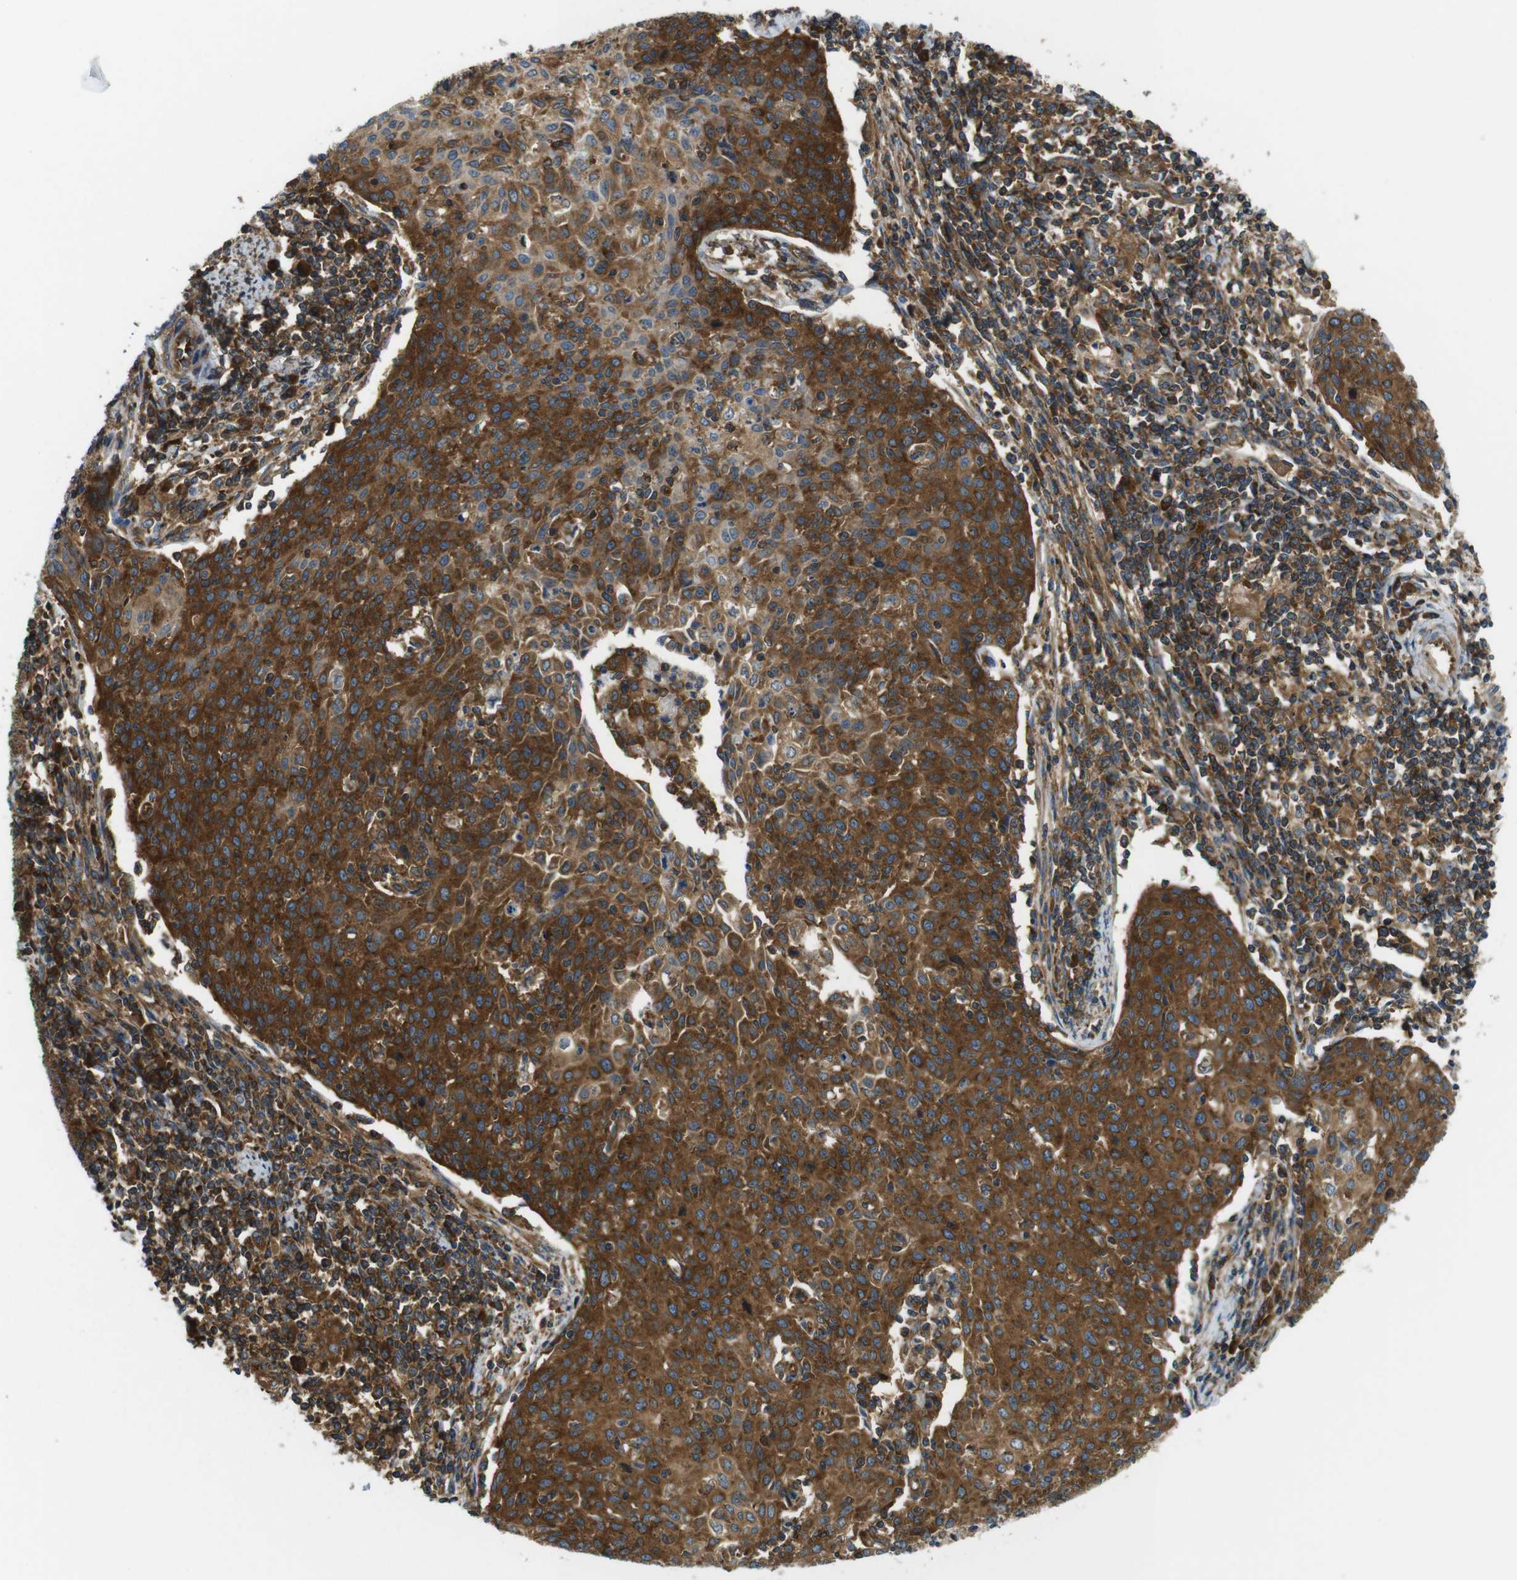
{"staining": {"intensity": "strong", "quantity": "25%-75%", "location": "cytoplasmic/membranous"}, "tissue": "cervical cancer", "cell_type": "Tumor cells", "image_type": "cancer", "snomed": [{"axis": "morphology", "description": "Squamous cell carcinoma, NOS"}, {"axis": "topography", "description": "Cervix"}], "caption": "DAB immunohistochemical staining of cervical cancer exhibits strong cytoplasmic/membranous protein expression in about 25%-75% of tumor cells. Using DAB (brown) and hematoxylin (blue) stains, captured at high magnification using brightfield microscopy.", "gene": "TSC1", "patient": {"sex": "female", "age": 38}}